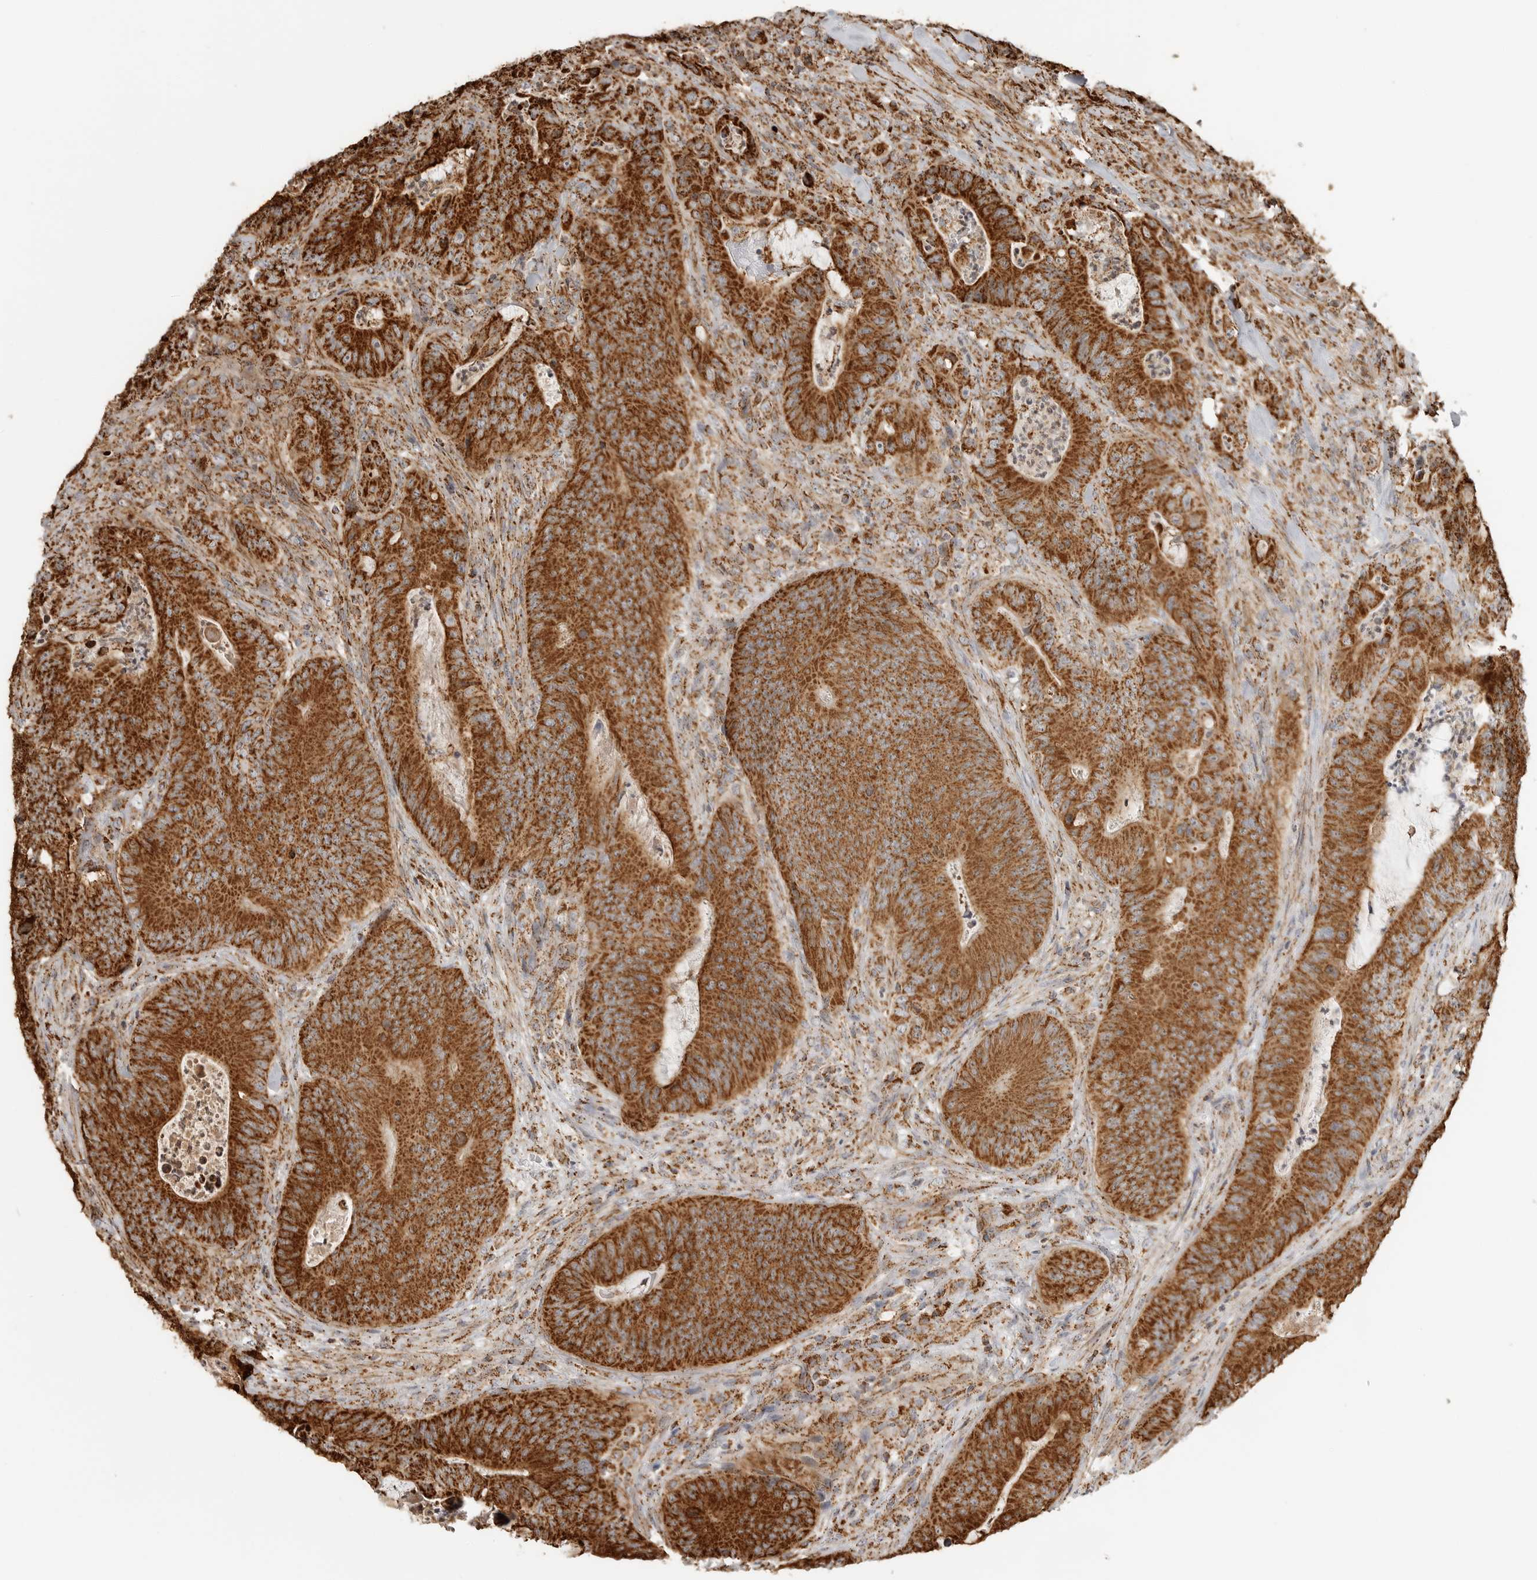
{"staining": {"intensity": "strong", "quantity": ">75%", "location": "cytoplasmic/membranous"}, "tissue": "colorectal cancer", "cell_type": "Tumor cells", "image_type": "cancer", "snomed": [{"axis": "morphology", "description": "Normal tissue, NOS"}, {"axis": "topography", "description": "Colon"}], "caption": "IHC micrograph of neoplastic tissue: colorectal cancer stained using IHC displays high levels of strong protein expression localized specifically in the cytoplasmic/membranous of tumor cells, appearing as a cytoplasmic/membranous brown color.", "gene": "BMP2K", "patient": {"sex": "female", "age": 82}}